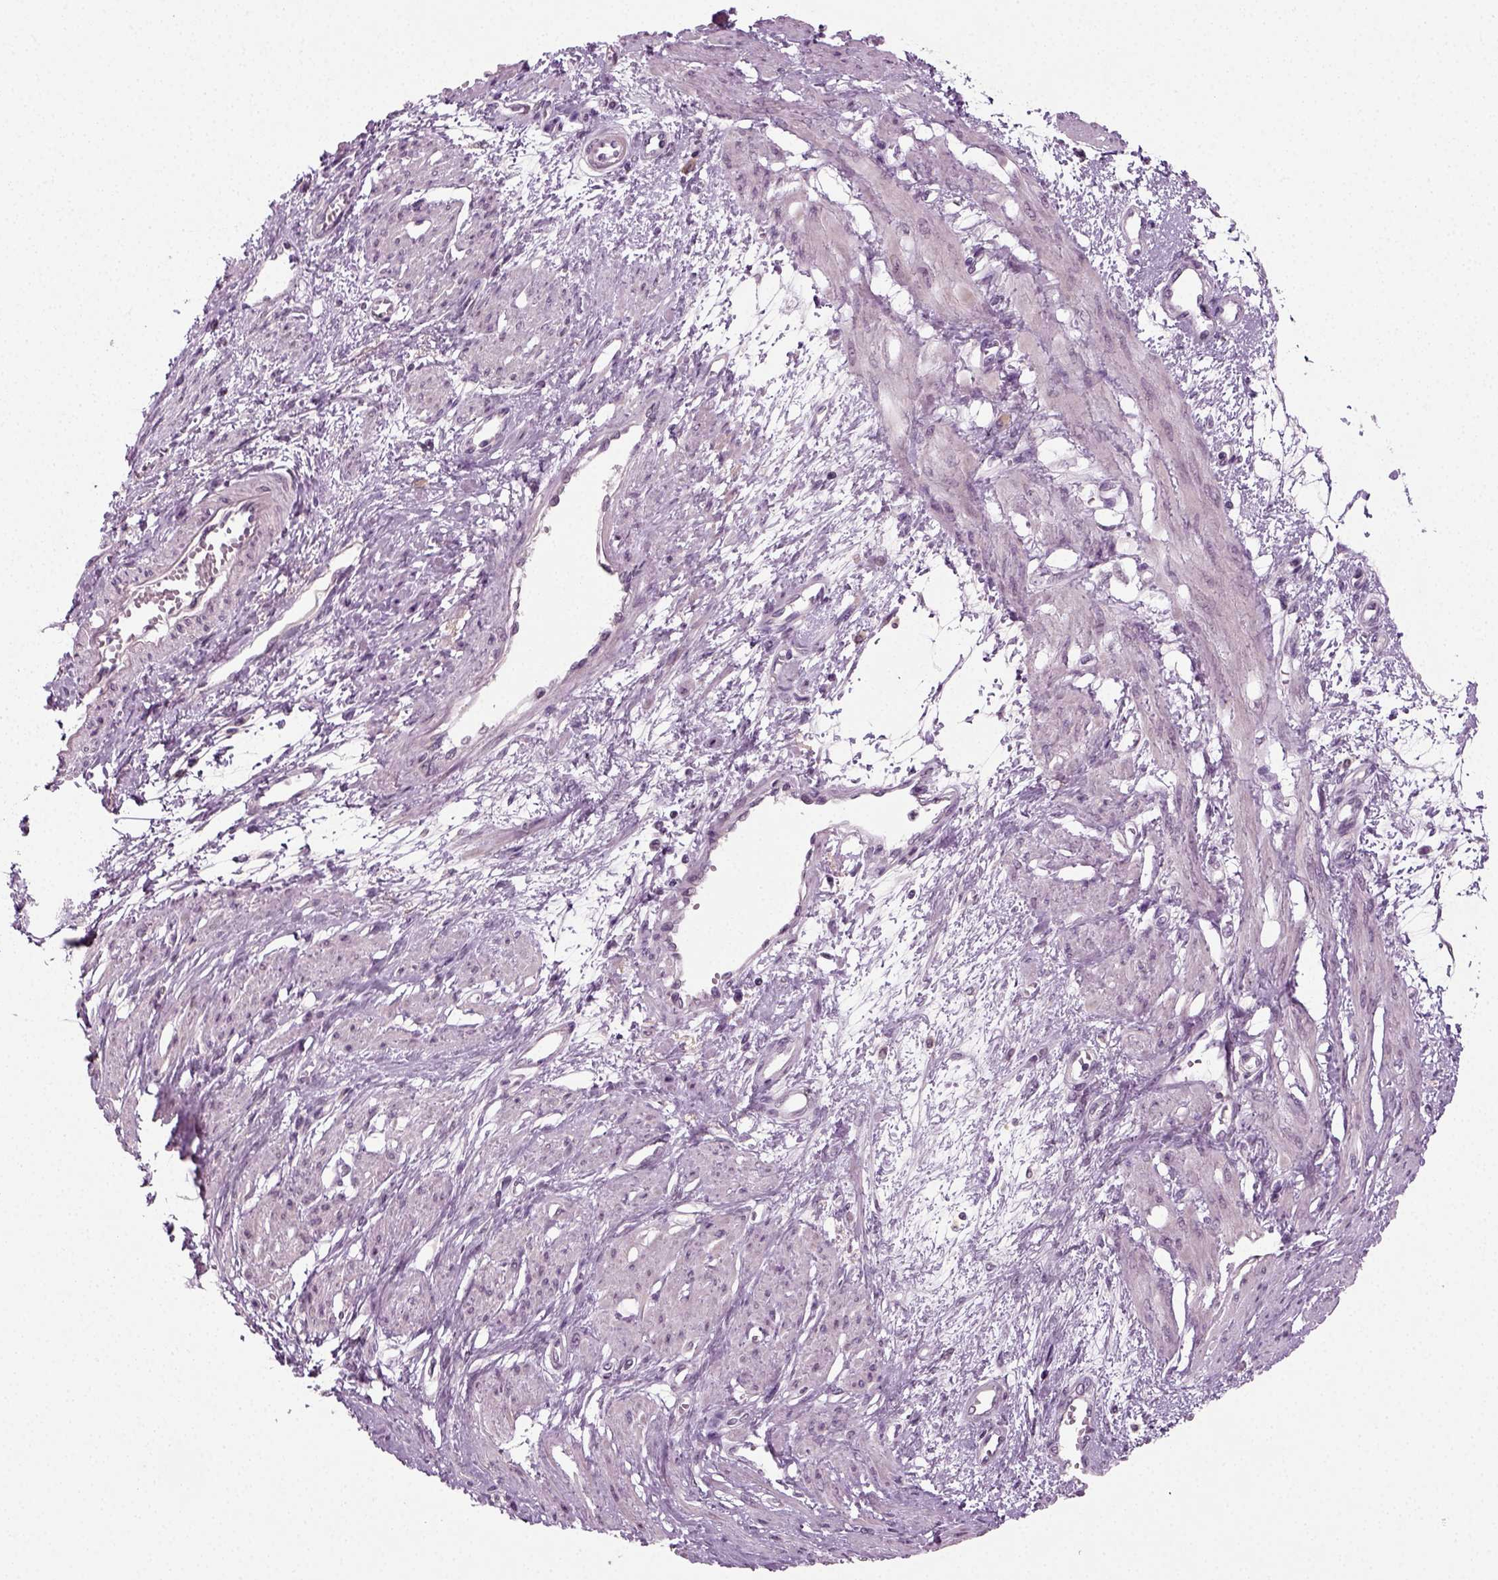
{"staining": {"intensity": "negative", "quantity": "none", "location": "none"}, "tissue": "smooth muscle", "cell_type": "Smooth muscle cells", "image_type": "normal", "snomed": [{"axis": "morphology", "description": "Normal tissue, NOS"}, {"axis": "topography", "description": "Smooth muscle"}, {"axis": "topography", "description": "Uterus"}], "caption": "An image of human smooth muscle is negative for staining in smooth muscle cells. (Immunohistochemistry (ihc), brightfield microscopy, high magnification).", "gene": "SYNGAP1", "patient": {"sex": "female", "age": 39}}